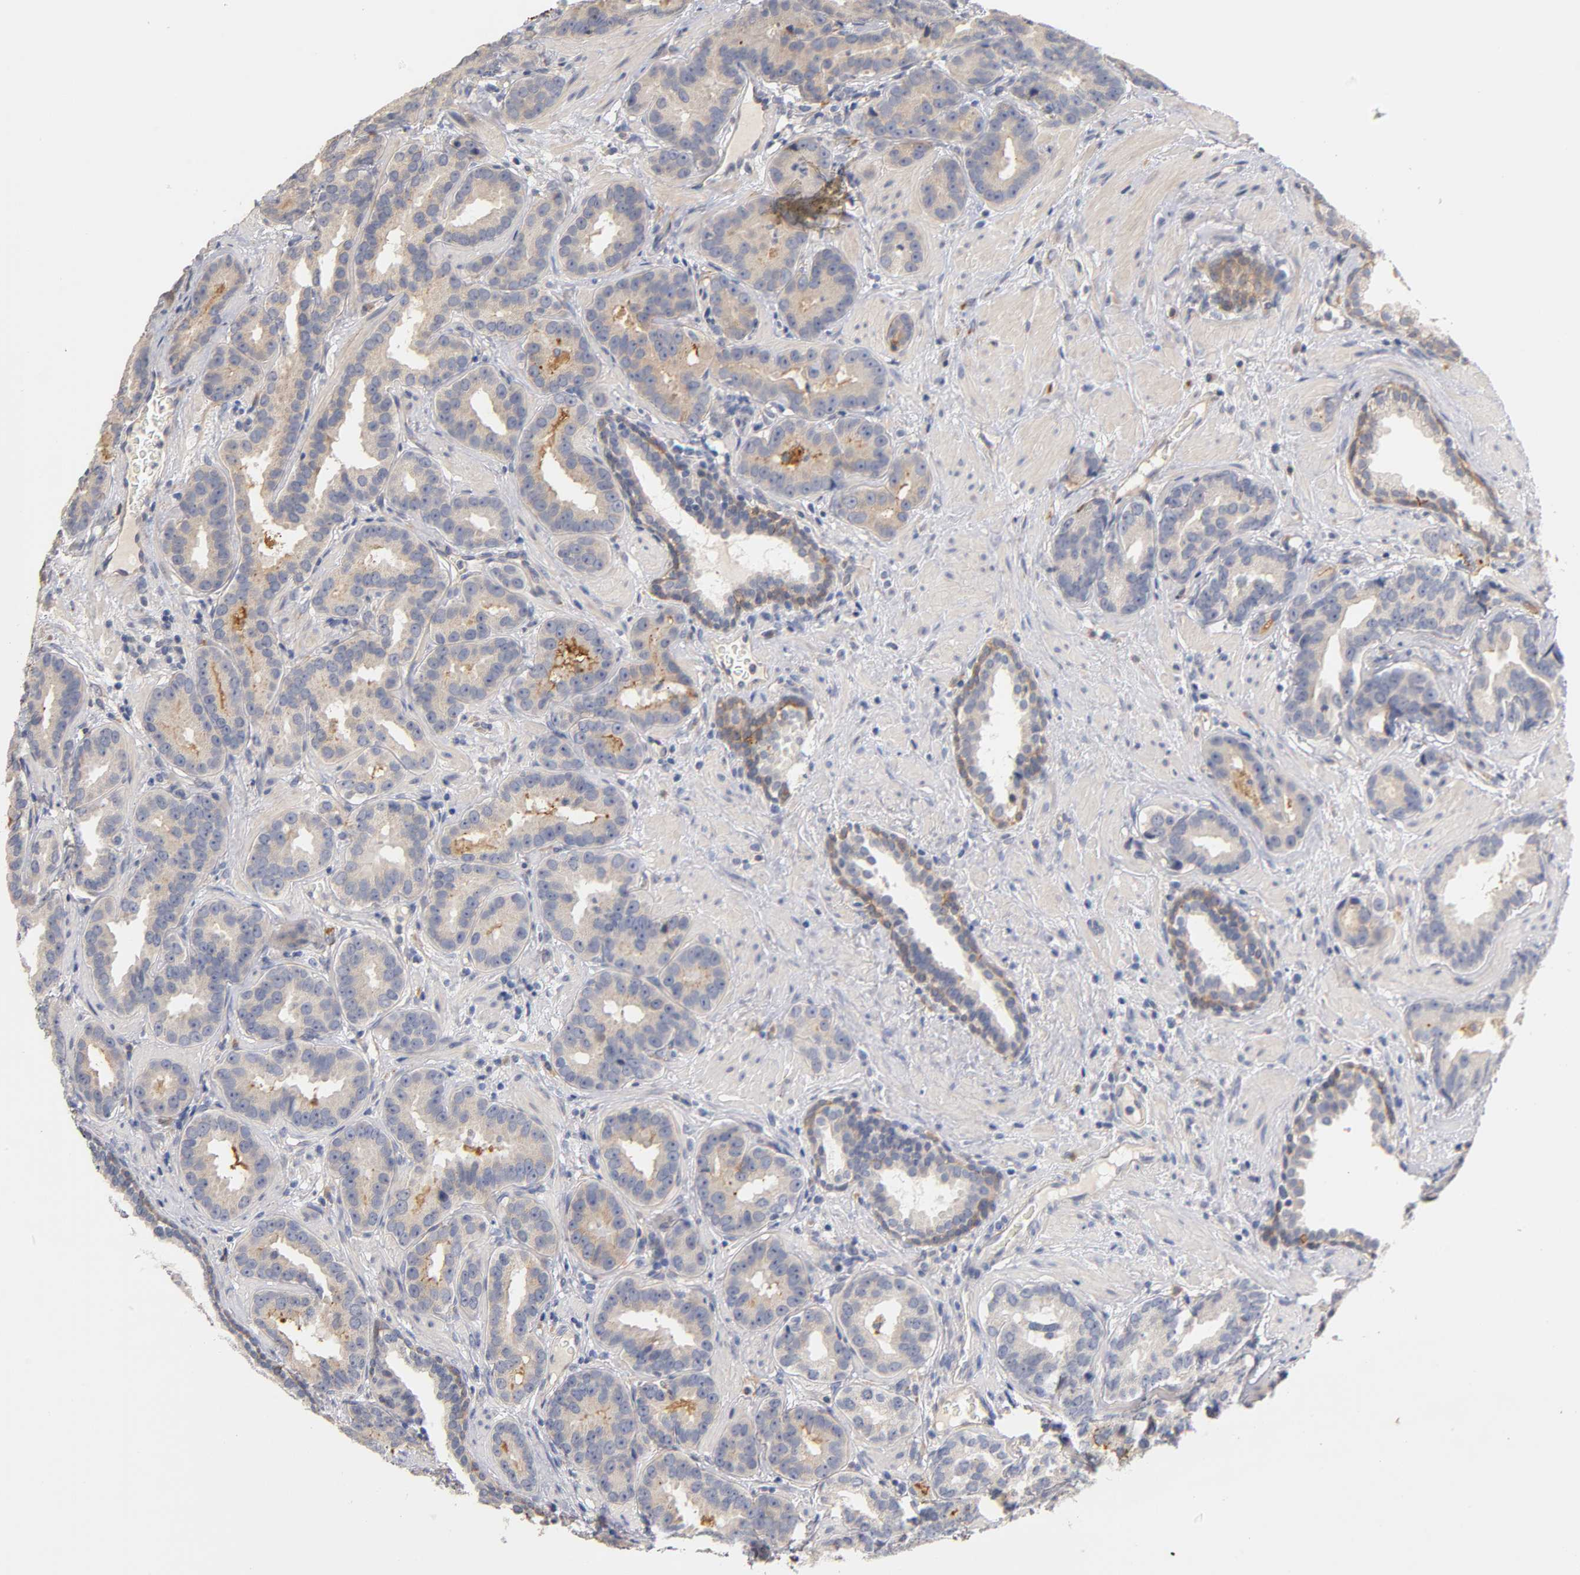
{"staining": {"intensity": "moderate", "quantity": ">75%", "location": "cytoplasmic/membranous"}, "tissue": "prostate cancer", "cell_type": "Tumor cells", "image_type": "cancer", "snomed": [{"axis": "morphology", "description": "Adenocarcinoma, Low grade"}, {"axis": "topography", "description": "Prostate"}], "caption": "Tumor cells exhibit moderate cytoplasmic/membranous expression in about >75% of cells in prostate cancer.", "gene": "LAMB1", "patient": {"sex": "male", "age": 59}}